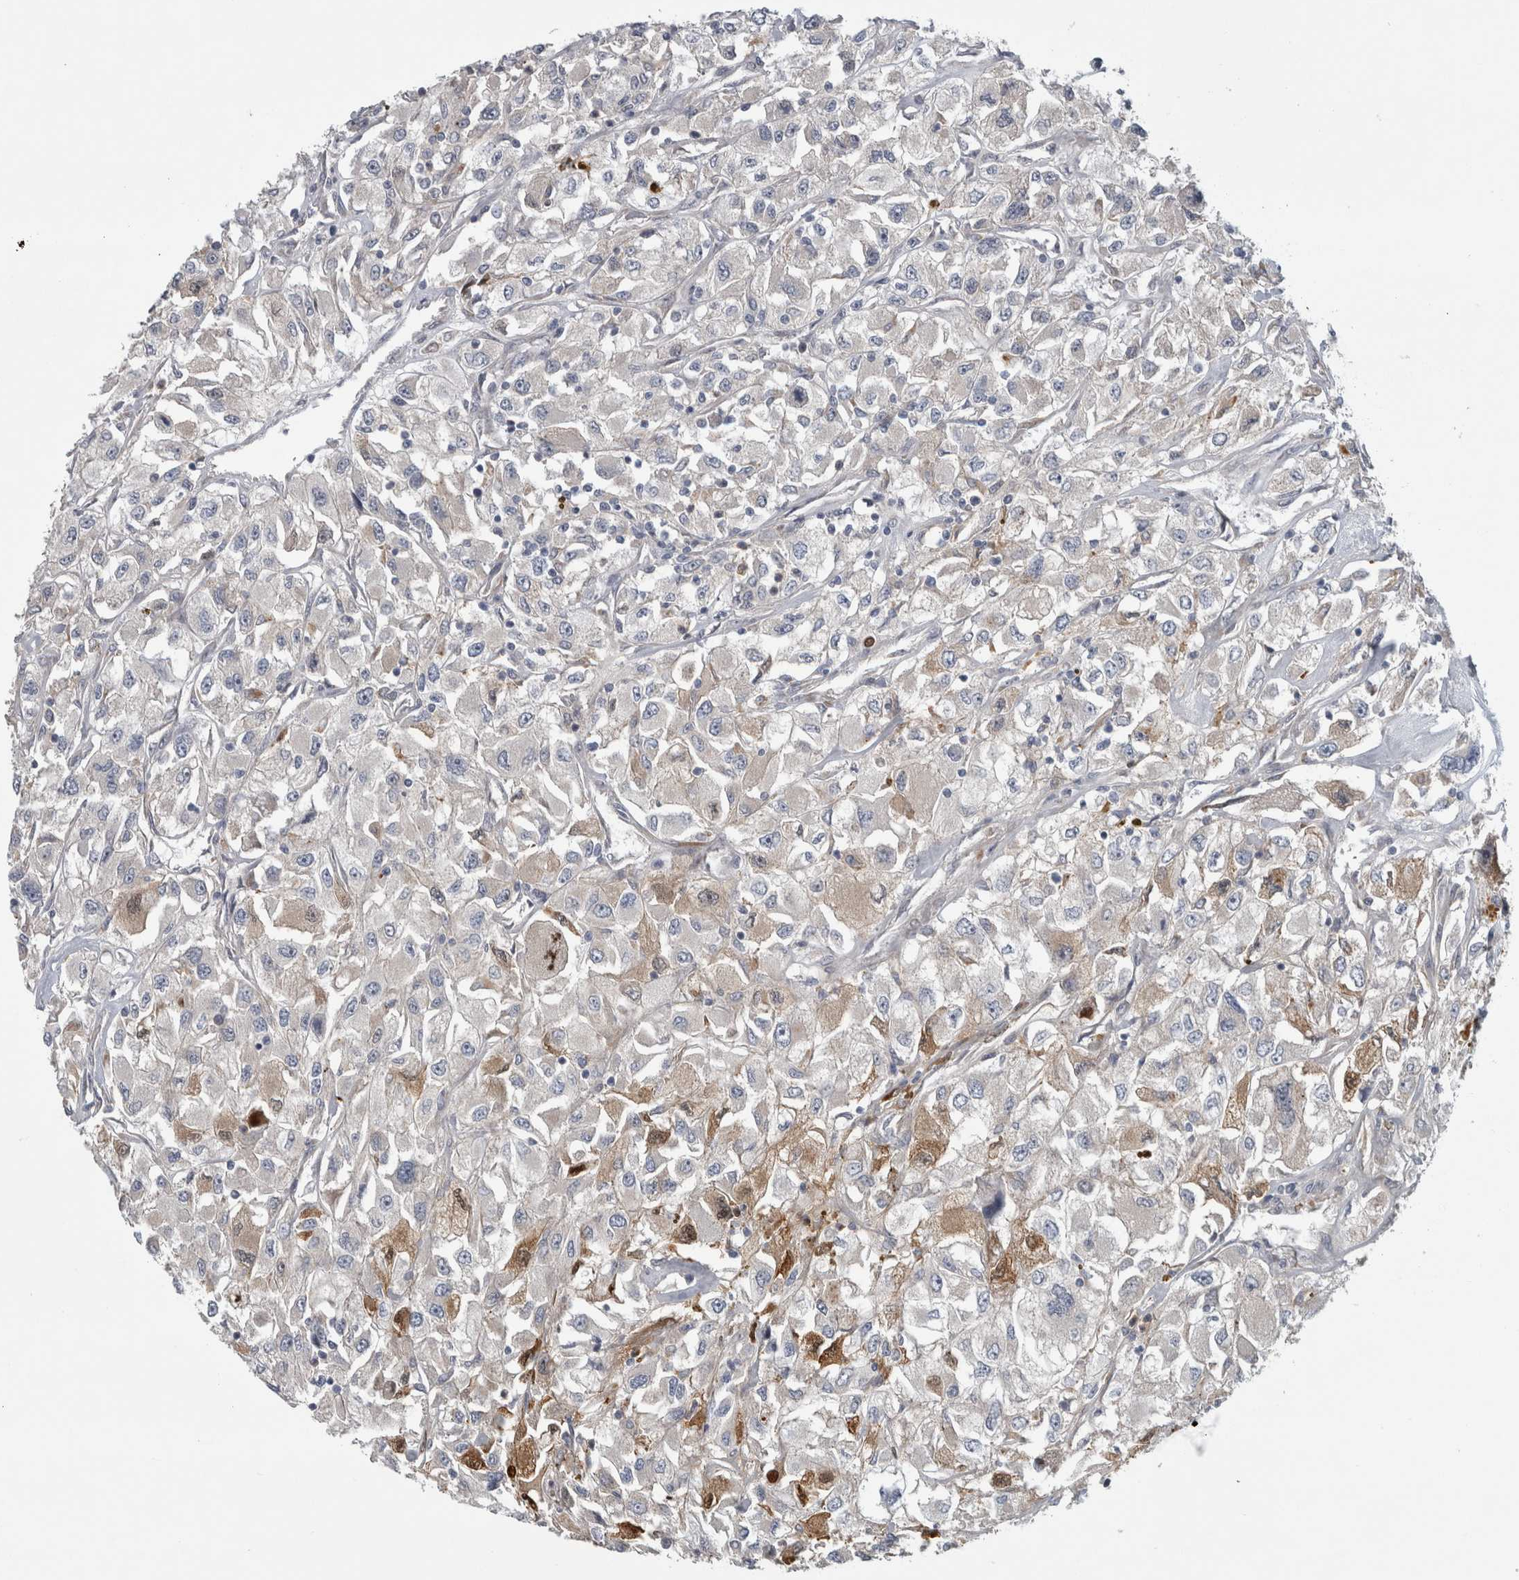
{"staining": {"intensity": "negative", "quantity": "none", "location": "none"}, "tissue": "renal cancer", "cell_type": "Tumor cells", "image_type": "cancer", "snomed": [{"axis": "morphology", "description": "Adenocarcinoma, NOS"}, {"axis": "topography", "description": "Kidney"}], "caption": "IHC histopathology image of neoplastic tissue: human renal cancer stained with DAB exhibits no significant protein positivity in tumor cells. The staining is performed using DAB brown chromogen with nuclei counter-stained in using hematoxylin.", "gene": "ATXN2", "patient": {"sex": "female", "age": 52}}